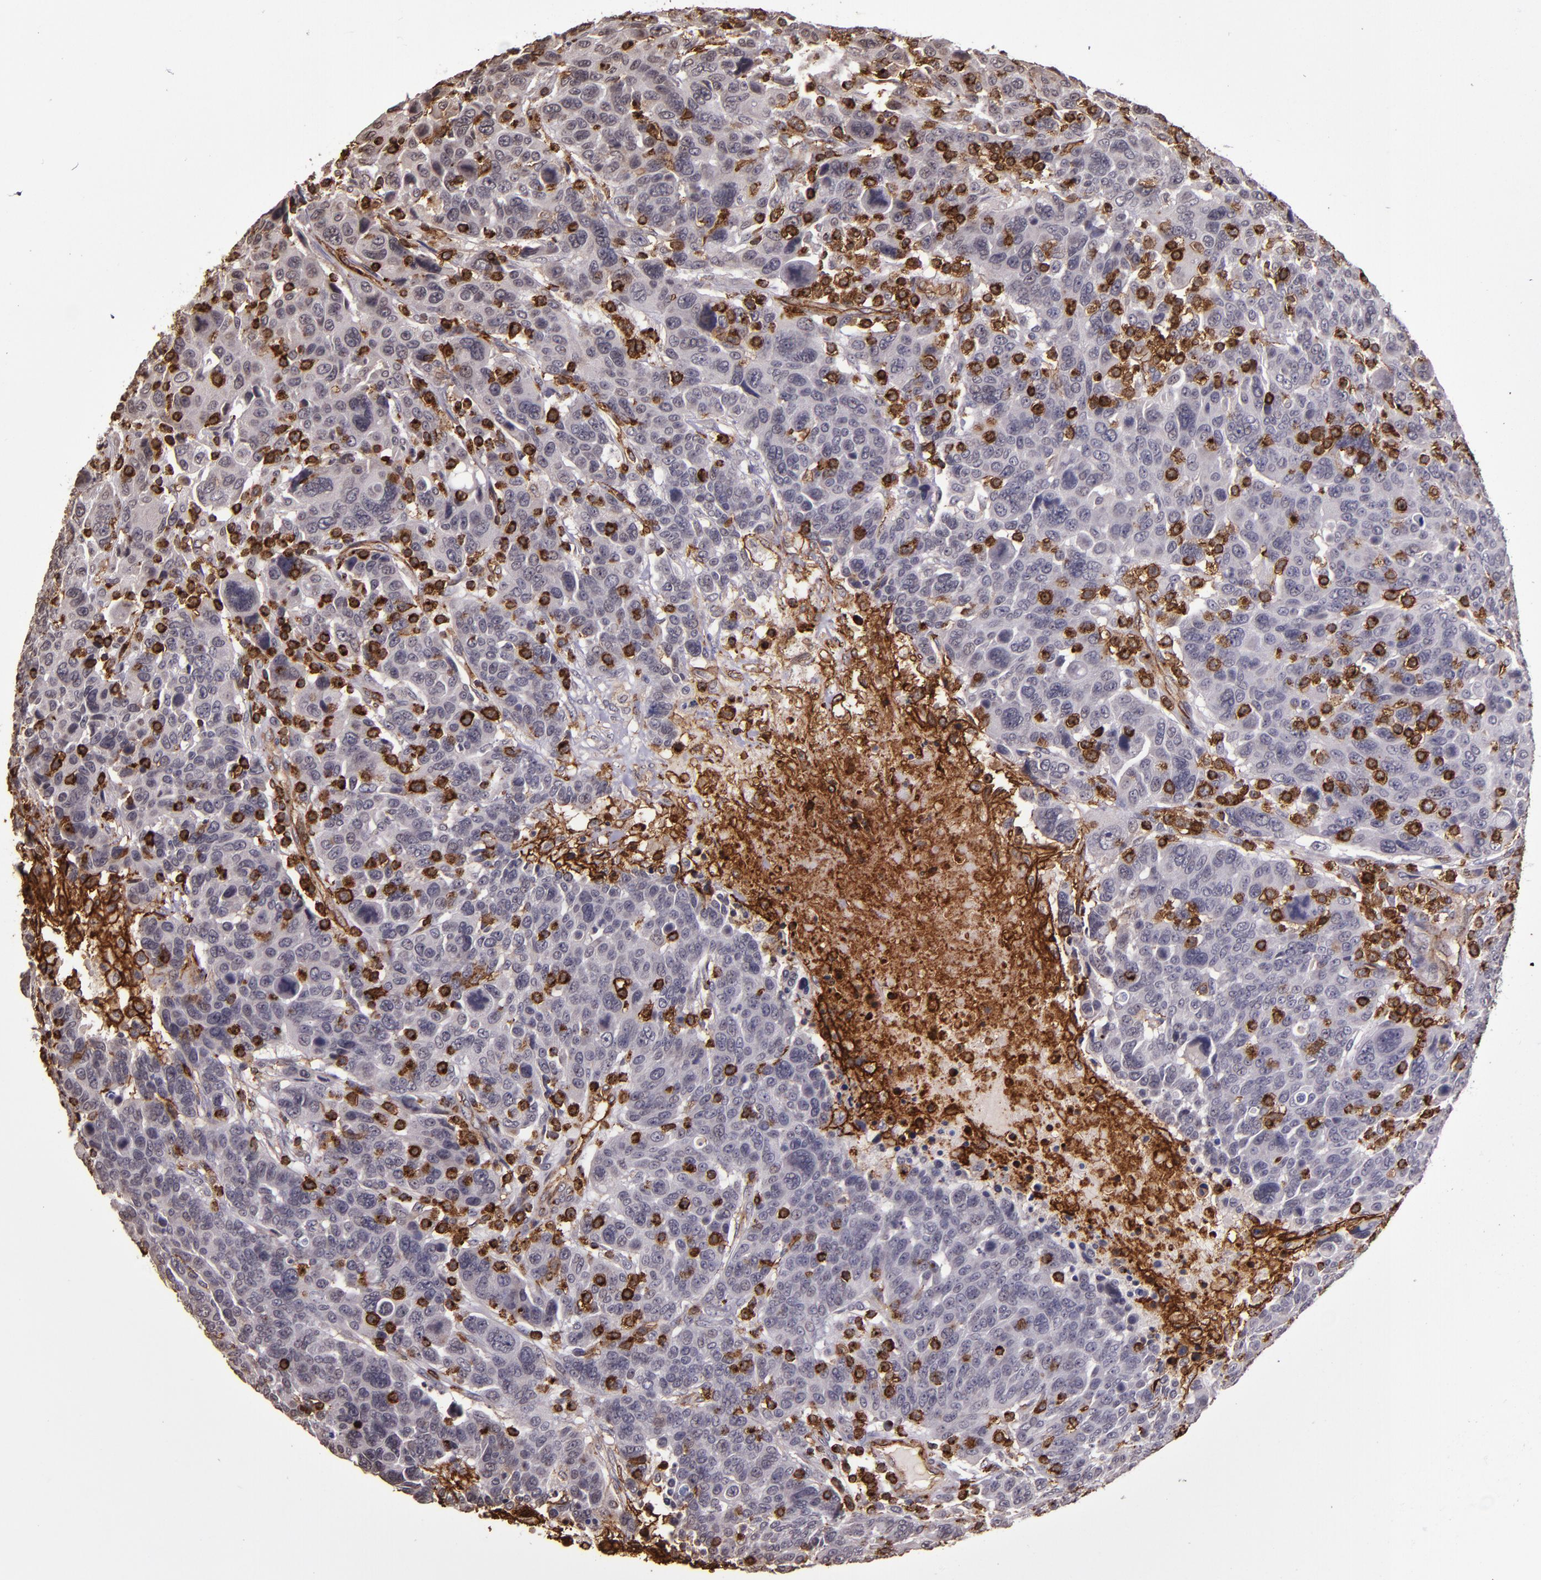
{"staining": {"intensity": "negative", "quantity": "none", "location": "none"}, "tissue": "breast cancer", "cell_type": "Tumor cells", "image_type": "cancer", "snomed": [{"axis": "morphology", "description": "Duct carcinoma"}, {"axis": "topography", "description": "Breast"}], "caption": "Breast cancer (infiltrating ductal carcinoma) was stained to show a protein in brown. There is no significant staining in tumor cells.", "gene": "SLC2A3", "patient": {"sex": "female", "age": 37}}